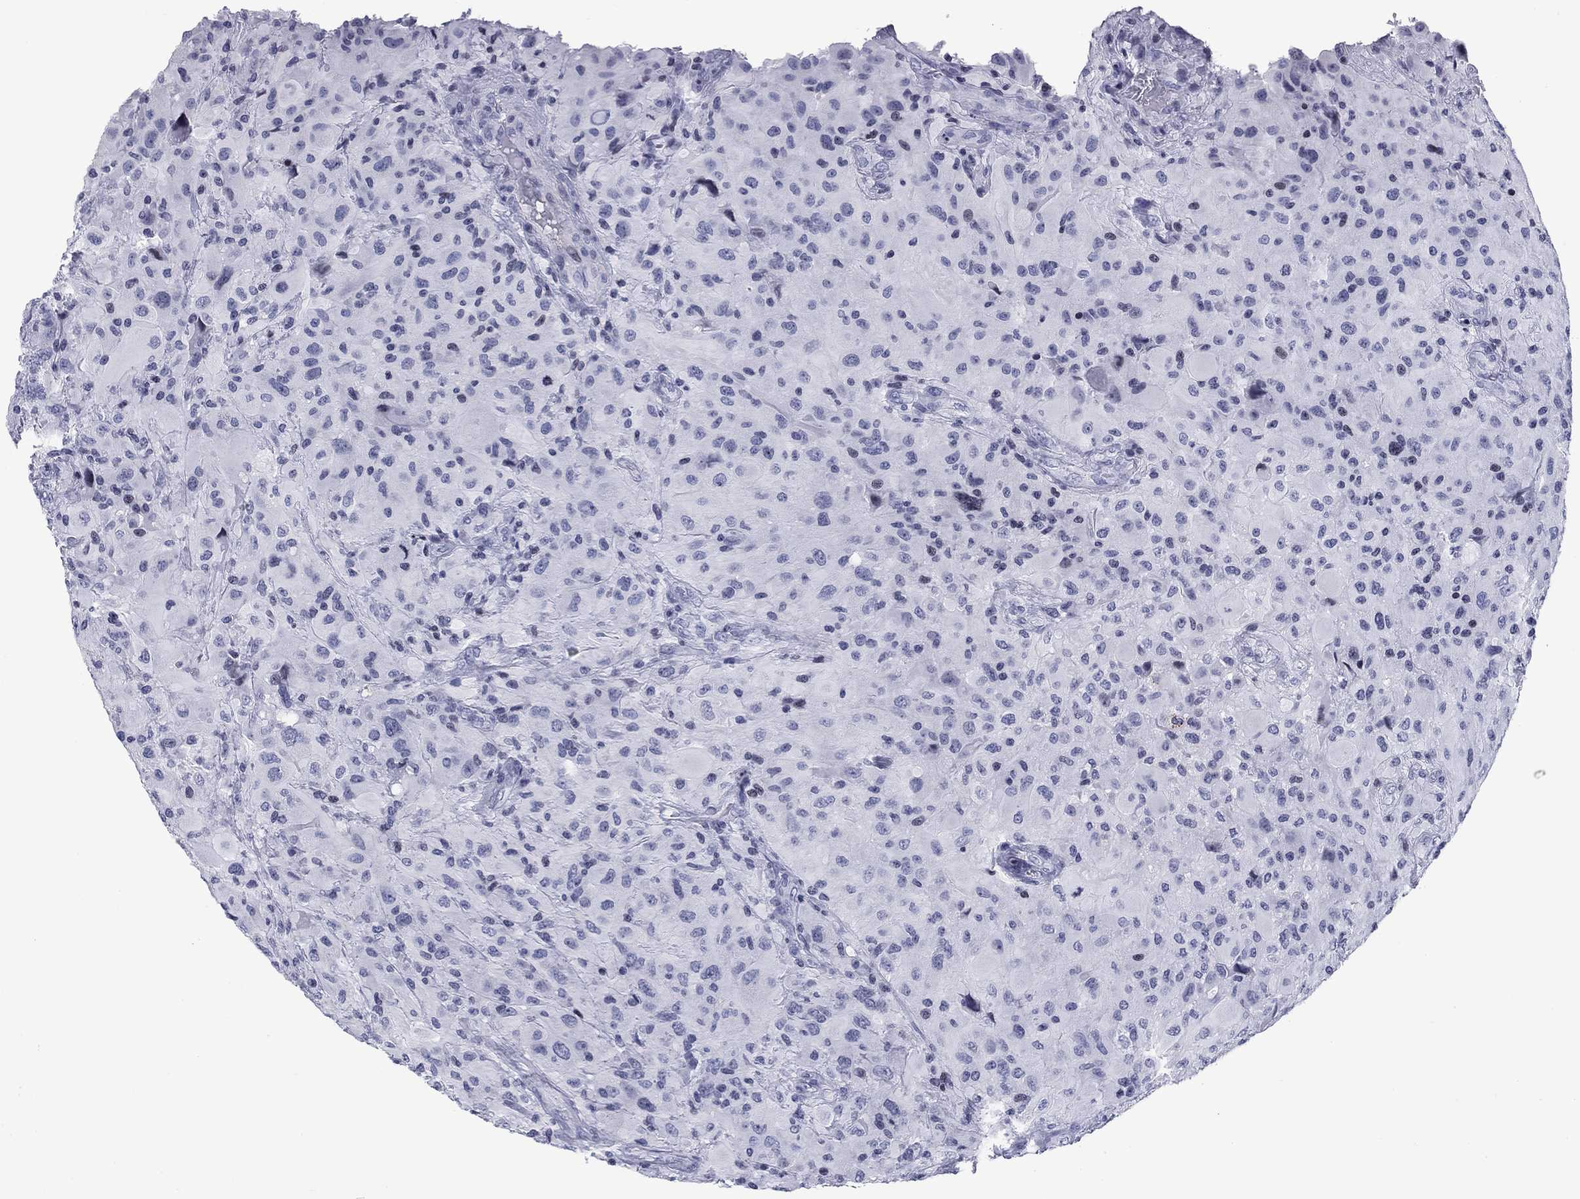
{"staining": {"intensity": "negative", "quantity": "none", "location": "none"}, "tissue": "glioma", "cell_type": "Tumor cells", "image_type": "cancer", "snomed": [{"axis": "morphology", "description": "Glioma, malignant, High grade"}, {"axis": "topography", "description": "Cerebral cortex"}], "caption": "High power microscopy micrograph of an immunohistochemistry histopathology image of high-grade glioma (malignant), revealing no significant staining in tumor cells.", "gene": "CCDC144A", "patient": {"sex": "male", "age": 35}}